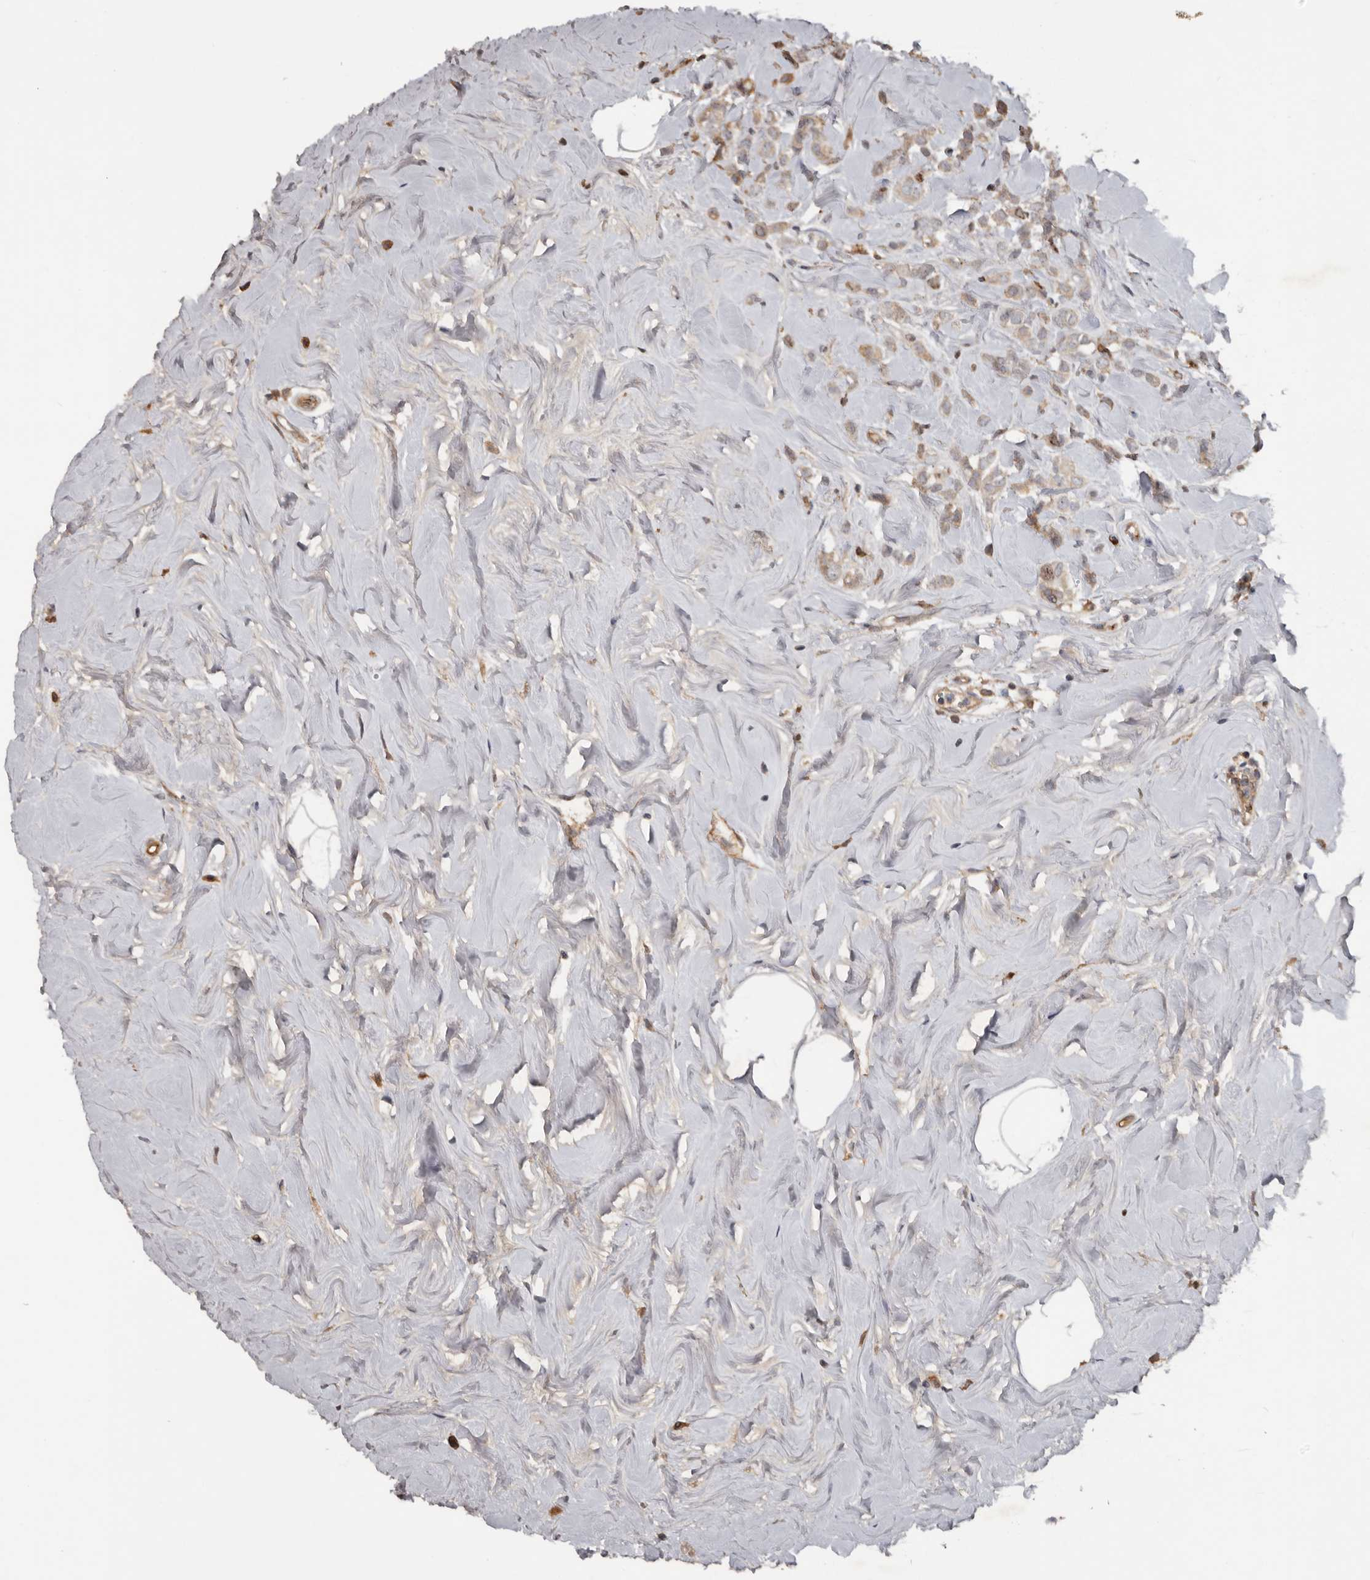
{"staining": {"intensity": "weak", "quantity": "25%-75%", "location": "cytoplasmic/membranous"}, "tissue": "breast cancer", "cell_type": "Tumor cells", "image_type": "cancer", "snomed": [{"axis": "morphology", "description": "Lobular carcinoma"}, {"axis": "topography", "description": "Breast"}], "caption": "Immunohistochemical staining of breast cancer (lobular carcinoma) shows low levels of weak cytoplasmic/membranous protein staining in approximately 25%-75% of tumor cells.", "gene": "CDCA8", "patient": {"sex": "female", "age": 47}}